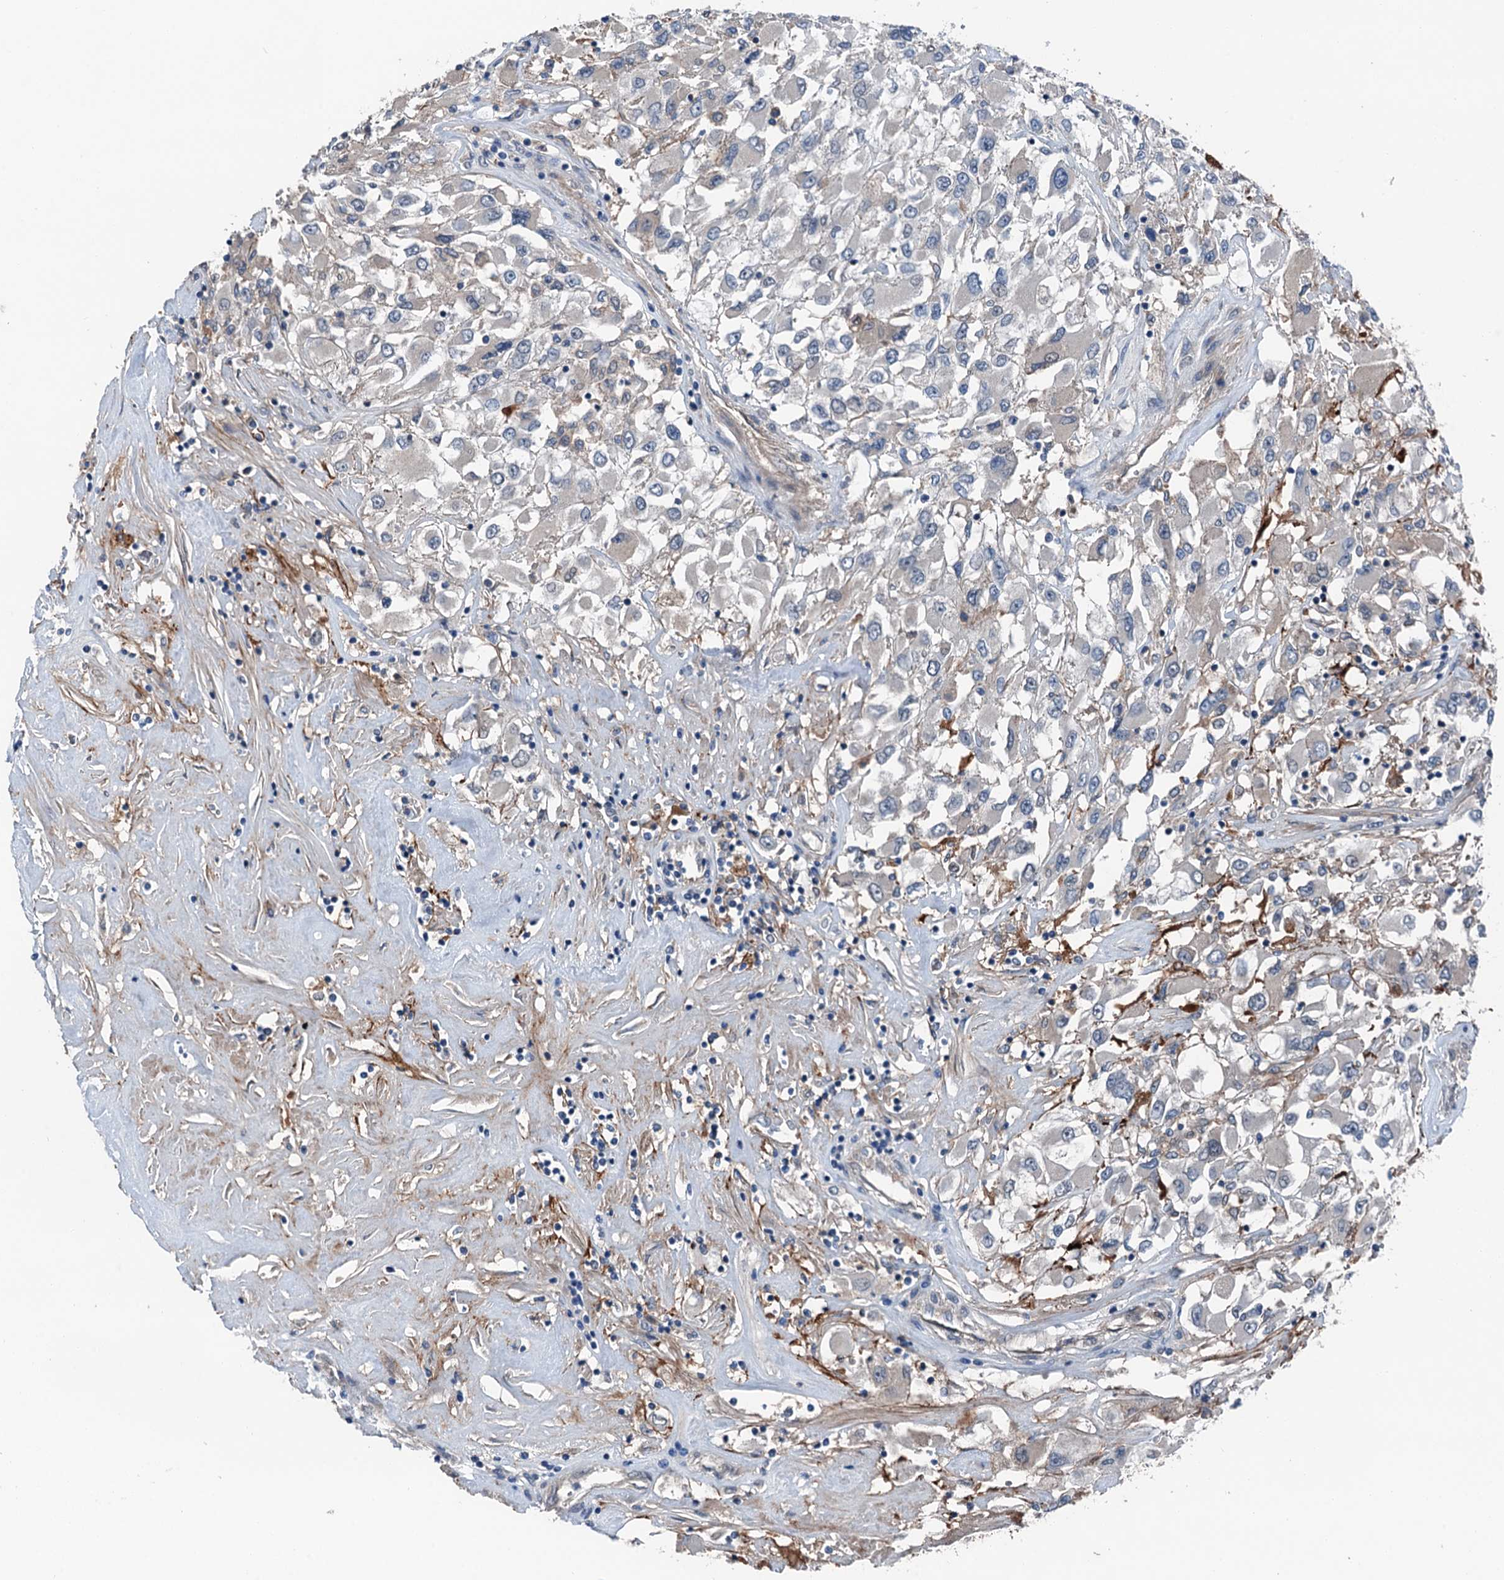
{"staining": {"intensity": "negative", "quantity": "none", "location": "none"}, "tissue": "renal cancer", "cell_type": "Tumor cells", "image_type": "cancer", "snomed": [{"axis": "morphology", "description": "Adenocarcinoma, NOS"}, {"axis": "topography", "description": "Kidney"}], "caption": "Immunohistochemistry (IHC) of adenocarcinoma (renal) shows no positivity in tumor cells. The staining was performed using DAB to visualize the protein expression in brown, while the nuclei were stained in blue with hematoxylin (Magnification: 20x).", "gene": "SLC2A10", "patient": {"sex": "female", "age": 52}}